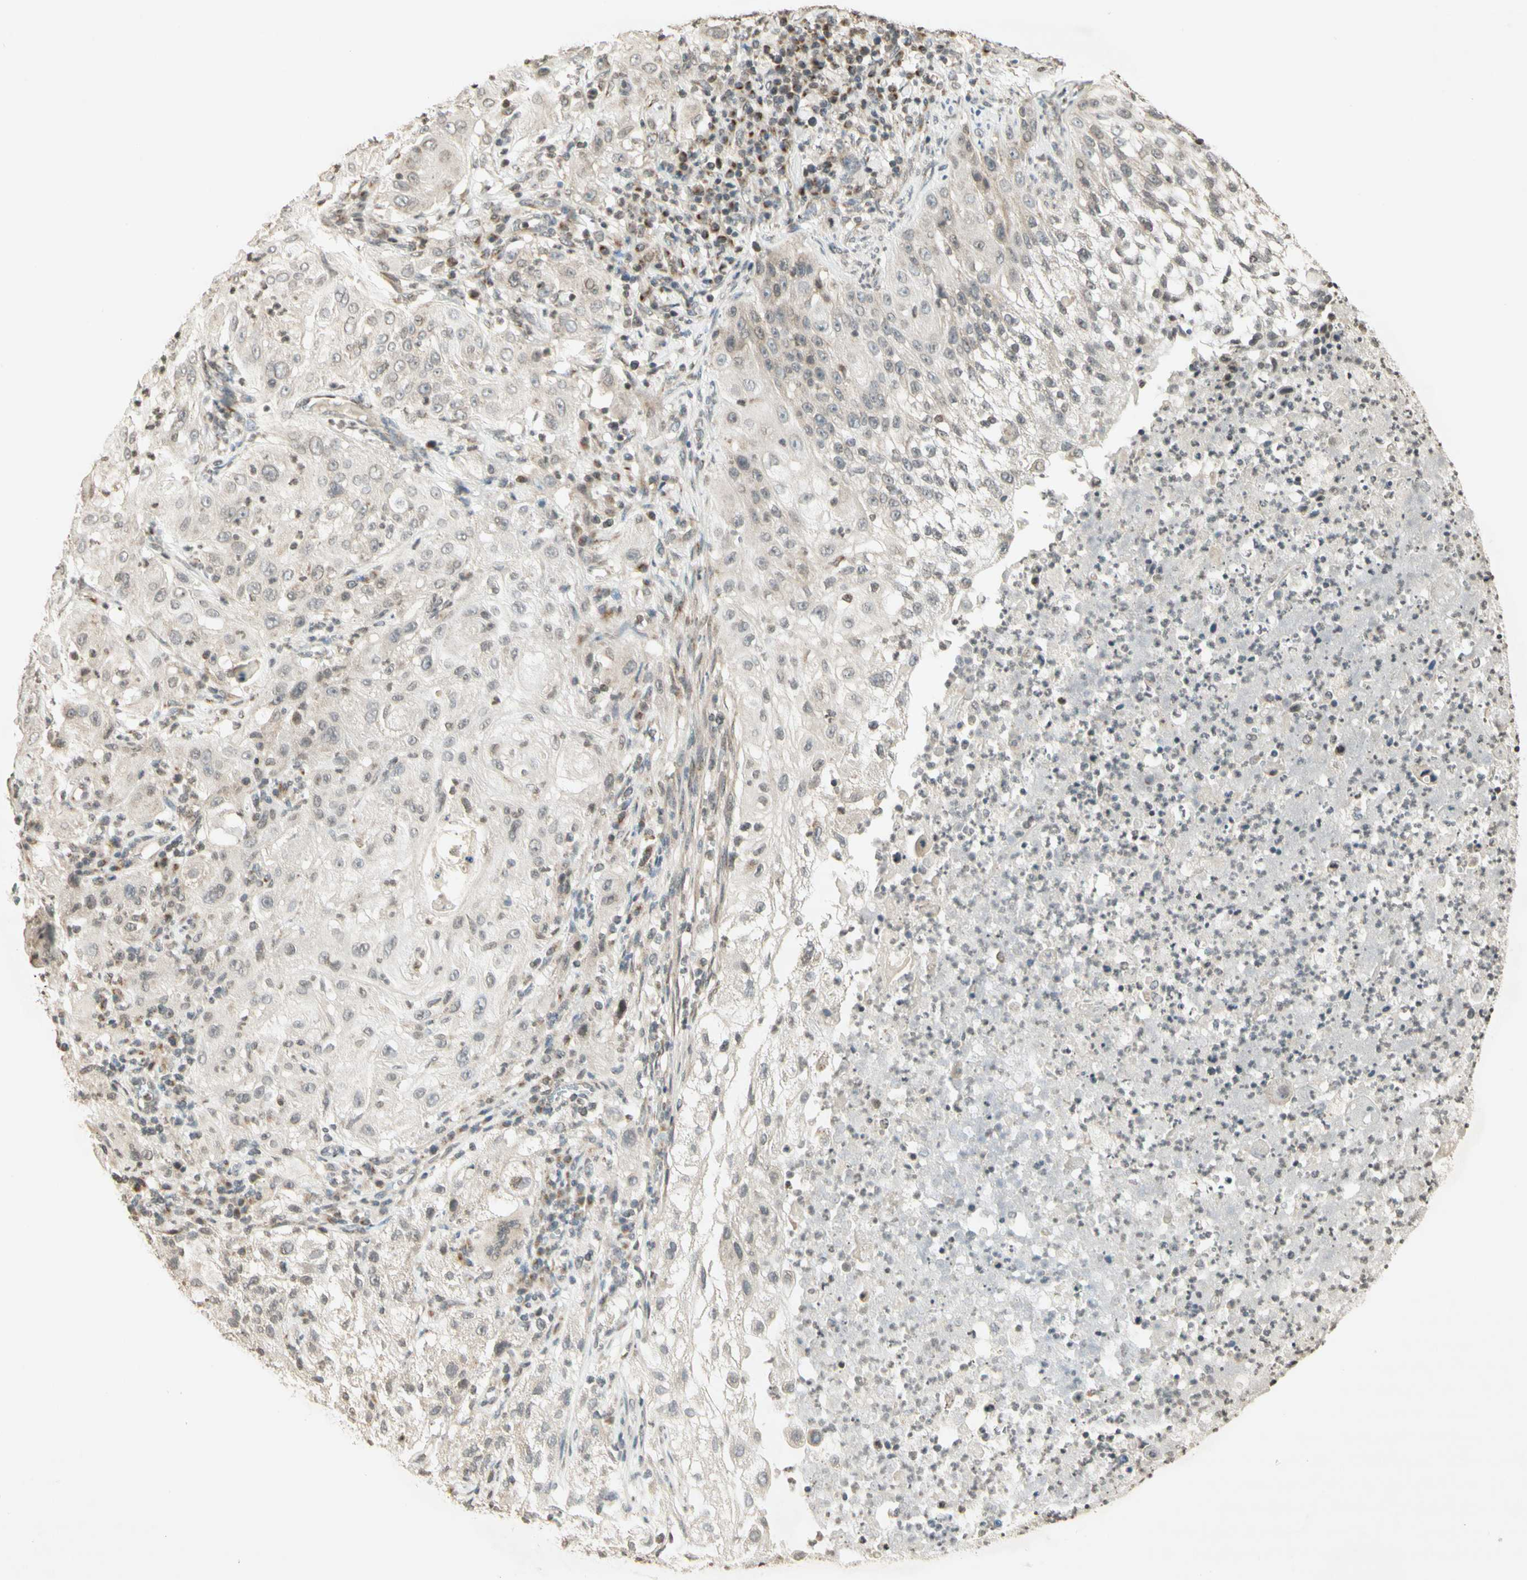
{"staining": {"intensity": "weak", "quantity": "<25%", "location": "cytoplasmic/membranous"}, "tissue": "lung cancer", "cell_type": "Tumor cells", "image_type": "cancer", "snomed": [{"axis": "morphology", "description": "Inflammation, NOS"}, {"axis": "morphology", "description": "Squamous cell carcinoma, NOS"}, {"axis": "topography", "description": "Lymph node"}, {"axis": "topography", "description": "Soft tissue"}, {"axis": "topography", "description": "Lung"}], "caption": "An immunohistochemistry histopathology image of lung cancer (squamous cell carcinoma) is shown. There is no staining in tumor cells of lung cancer (squamous cell carcinoma). The staining is performed using DAB brown chromogen with nuclei counter-stained in using hematoxylin.", "gene": "CCNI", "patient": {"sex": "male", "age": 66}}